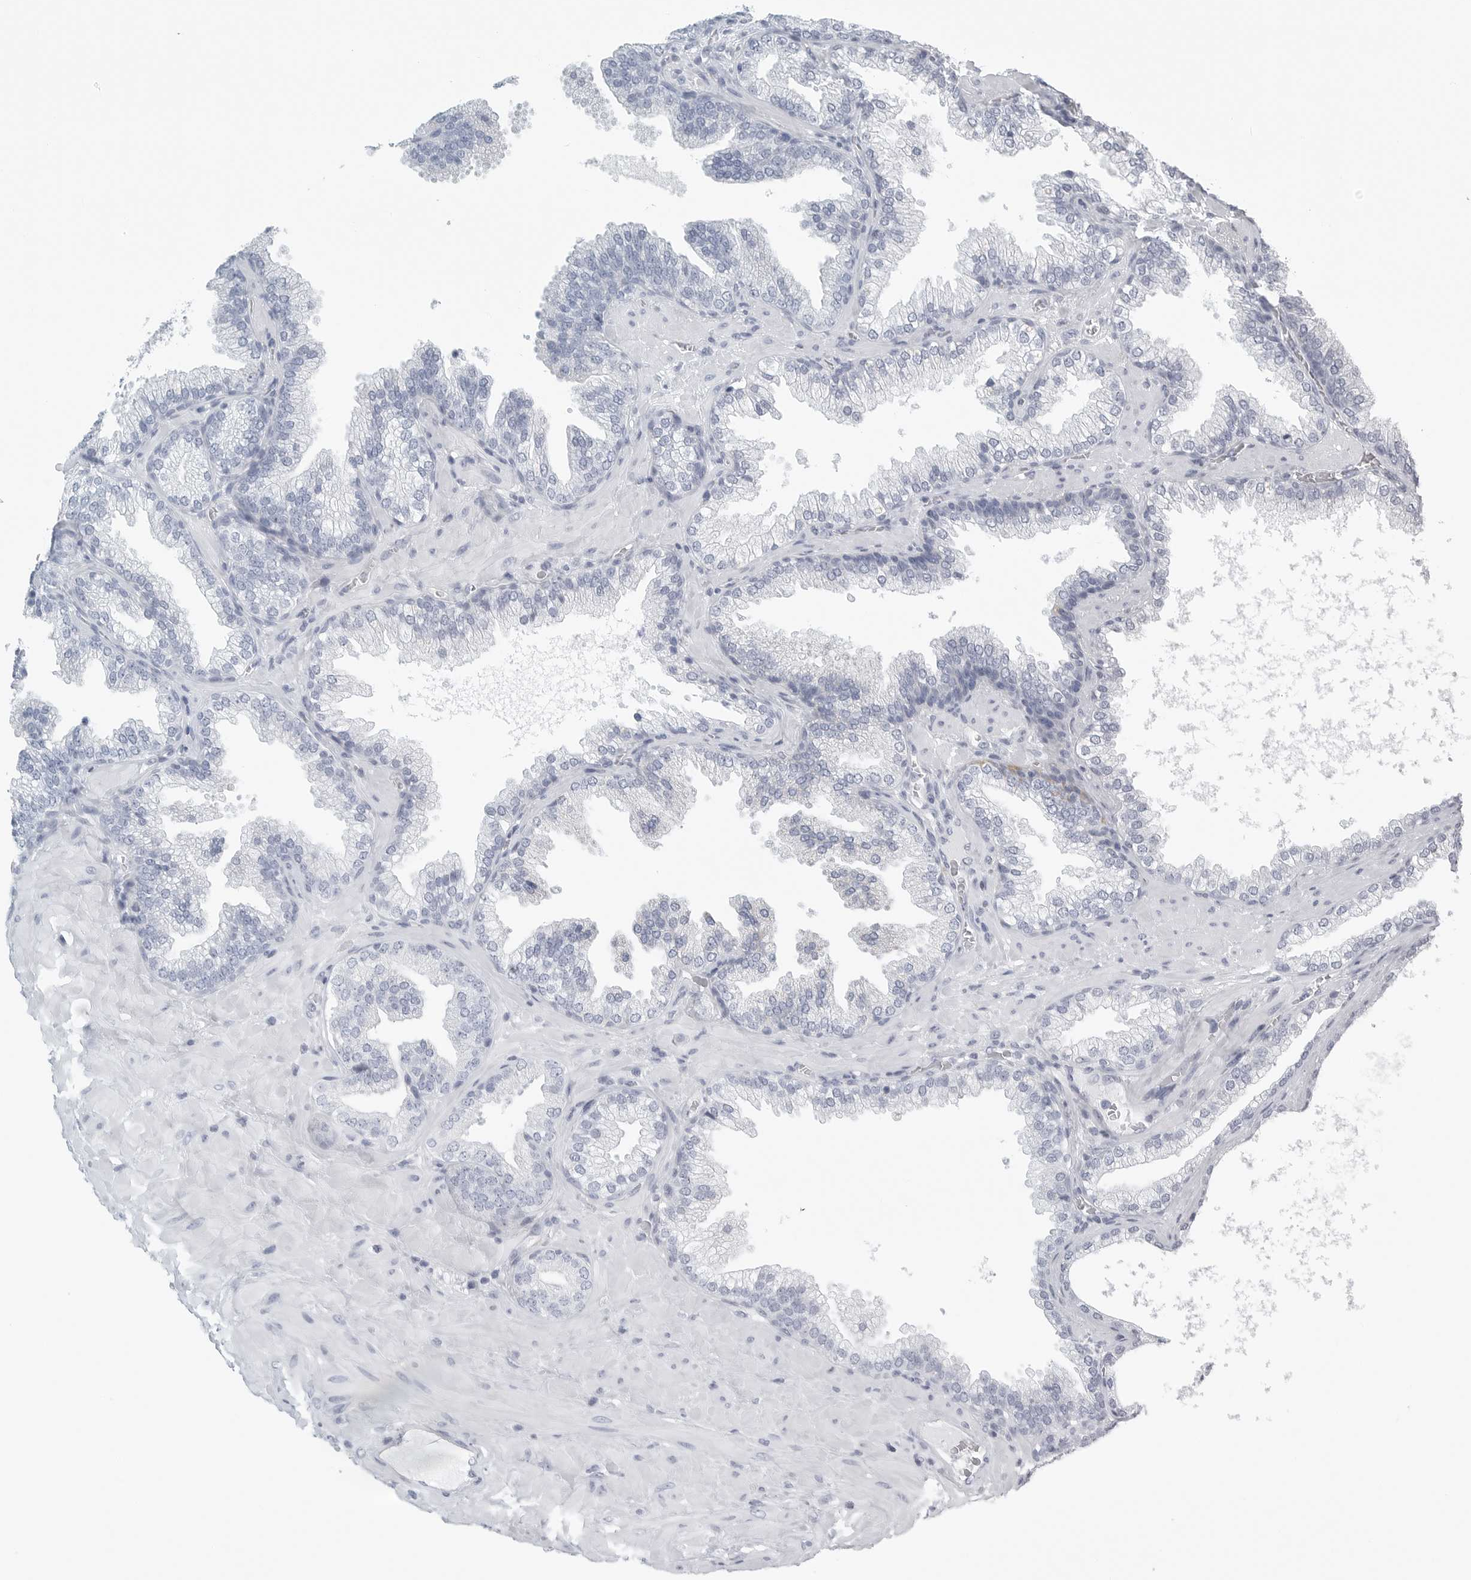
{"staining": {"intensity": "negative", "quantity": "none", "location": "none"}, "tissue": "prostate cancer", "cell_type": "Tumor cells", "image_type": "cancer", "snomed": [{"axis": "morphology", "description": "Adenocarcinoma, Low grade"}, {"axis": "topography", "description": "Prostate"}], "caption": "Prostate cancer was stained to show a protein in brown. There is no significant staining in tumor cells.", "gene": "TNR", "patient": {"sex": "male", "age": 62}}